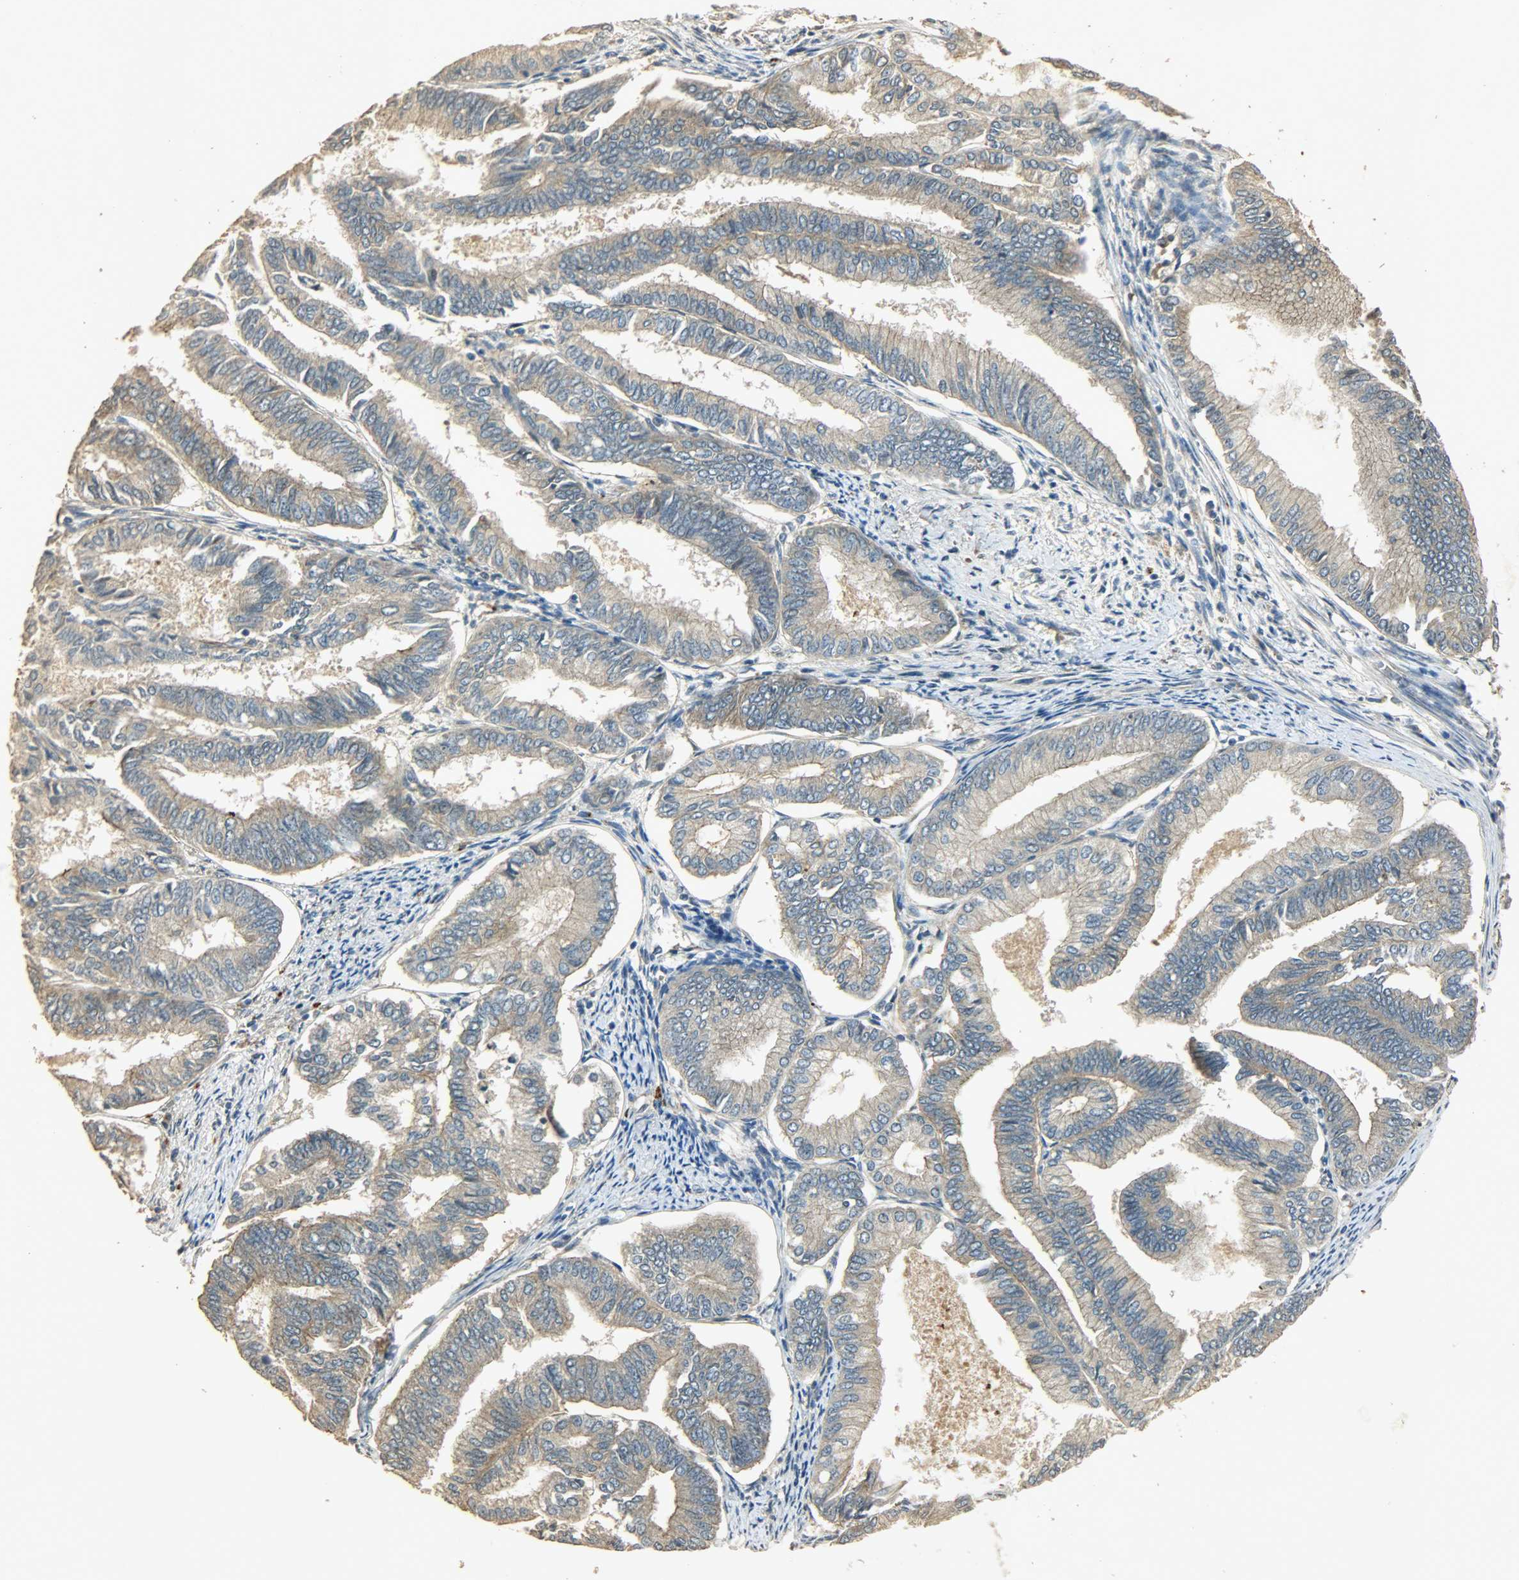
{"staining": {"intensity": "weak", "quantity": ">75%", "location": "cytoplasmic/membranous"}, "tissue": "endometrial cancer", "cell_type": "Tumor cells", "image_type": "cancer", "snomed": [{"axis": "morphology", "description": "Adenocarcinoma, NOS"}, {"axis": "topography", "description": "Endometrium"}], "caption": "A brown stain shows weak cytoplasmic/membranous expression of a protein in endometrial cancer tumor cells.", "gene": "ATP2B1", "patient": {"sex": "female", "age": 86}}